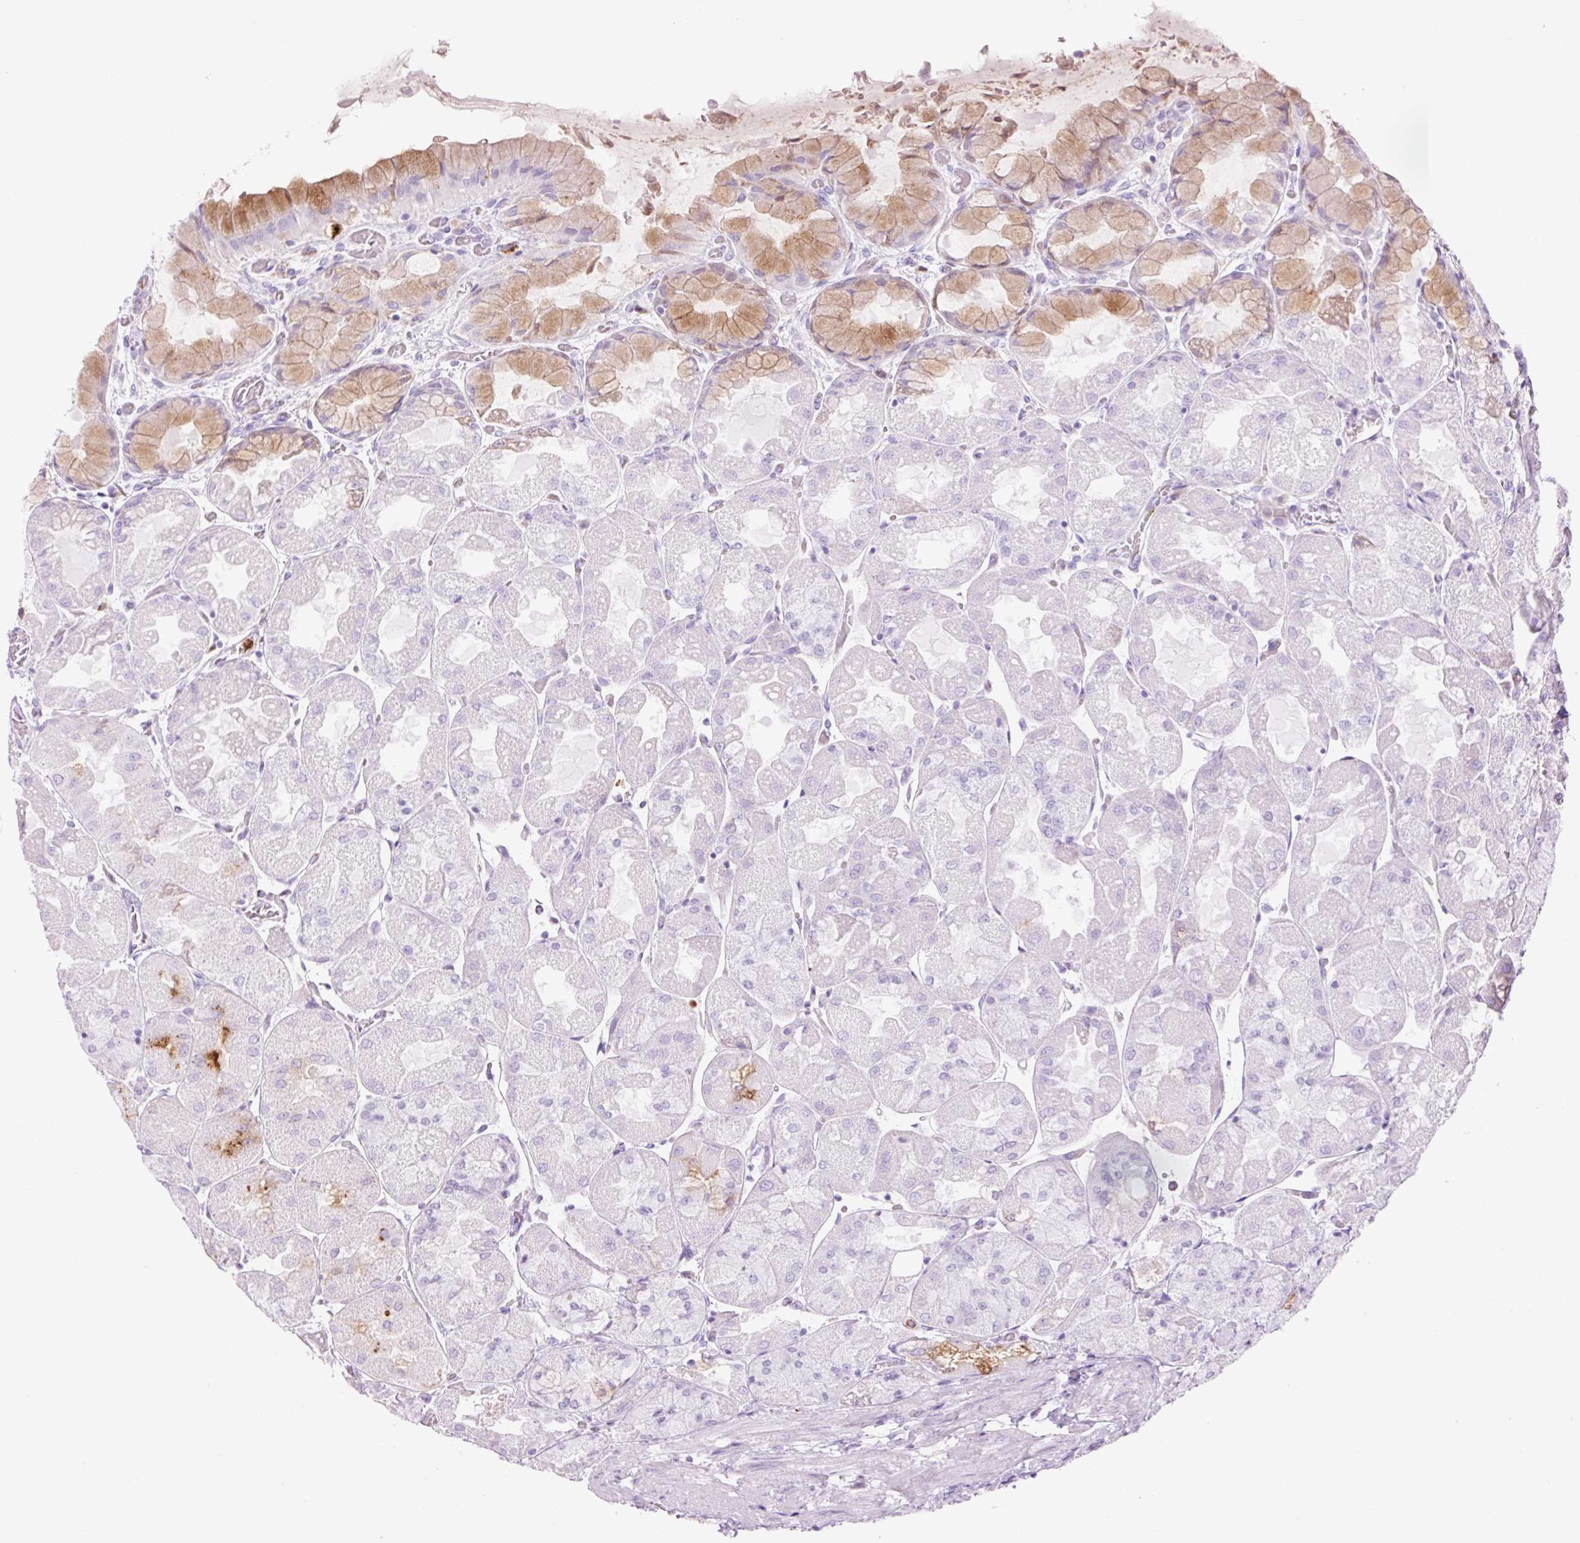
{"staining": {"intensity": "moderate", "quantity": "25%-75%", "location": "cytoplasmic/membranous"}, "tissue": "stomach", "cell_type": "Glandular cells", "image_type": "normal", "snomed": [{"axis": "morphology", "description": "Normal tissue, NOS"}, {"axis": "topography", "description": "Stomach"}], "caption": "IHC of normal human stomach displays medium levels of moderate cytoplasmic/membranous expression in approximately 25%-75% of glandular cells.", "gene": "LYZ", "patient": {"sex": "female", "age": 61}}